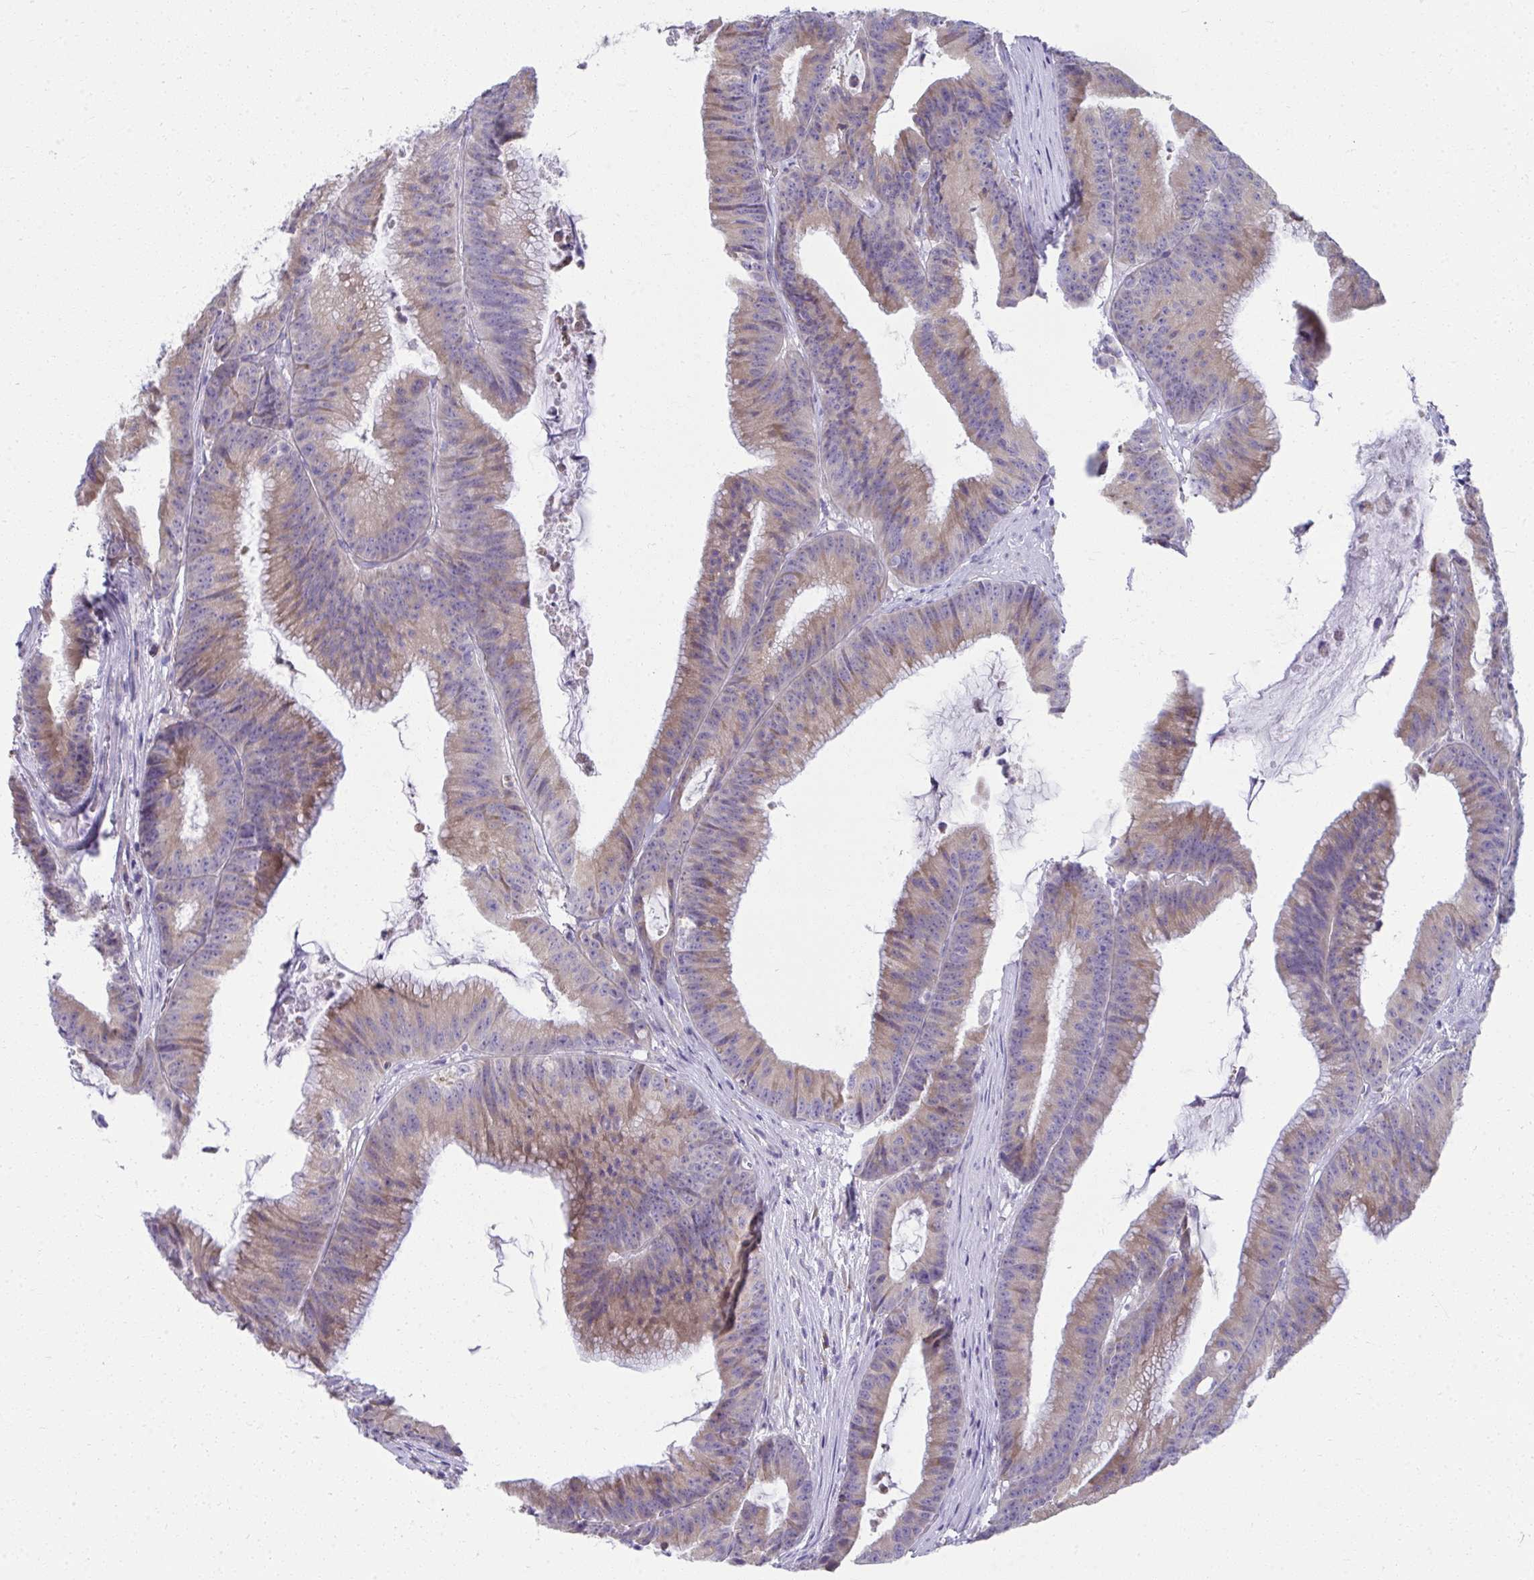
{"staining": {"intensity": "moderate", "quantity": ">75%", "location": "cytoplasmic/membranous"}, "tissue": "colorectal cancer", "cell_type": "Tumor cells", "image_type": "cancer", "snomed": [{"axis": "morphology", "description": "Adenocarcinoma, NOS"}, {"axis": "topography", "description": "Colon"}], "caption": "Immunohistochemical staining of colorectal cancer (adenocarcinoma) reveals moderate cytoplasmic/membranous protein staining in about >75% of tumor cells. (DAB = brown stain, brightfield microscopy at high magnification).", "gene": "FASLG", "patient": {"sex": "female", "age": 78}}